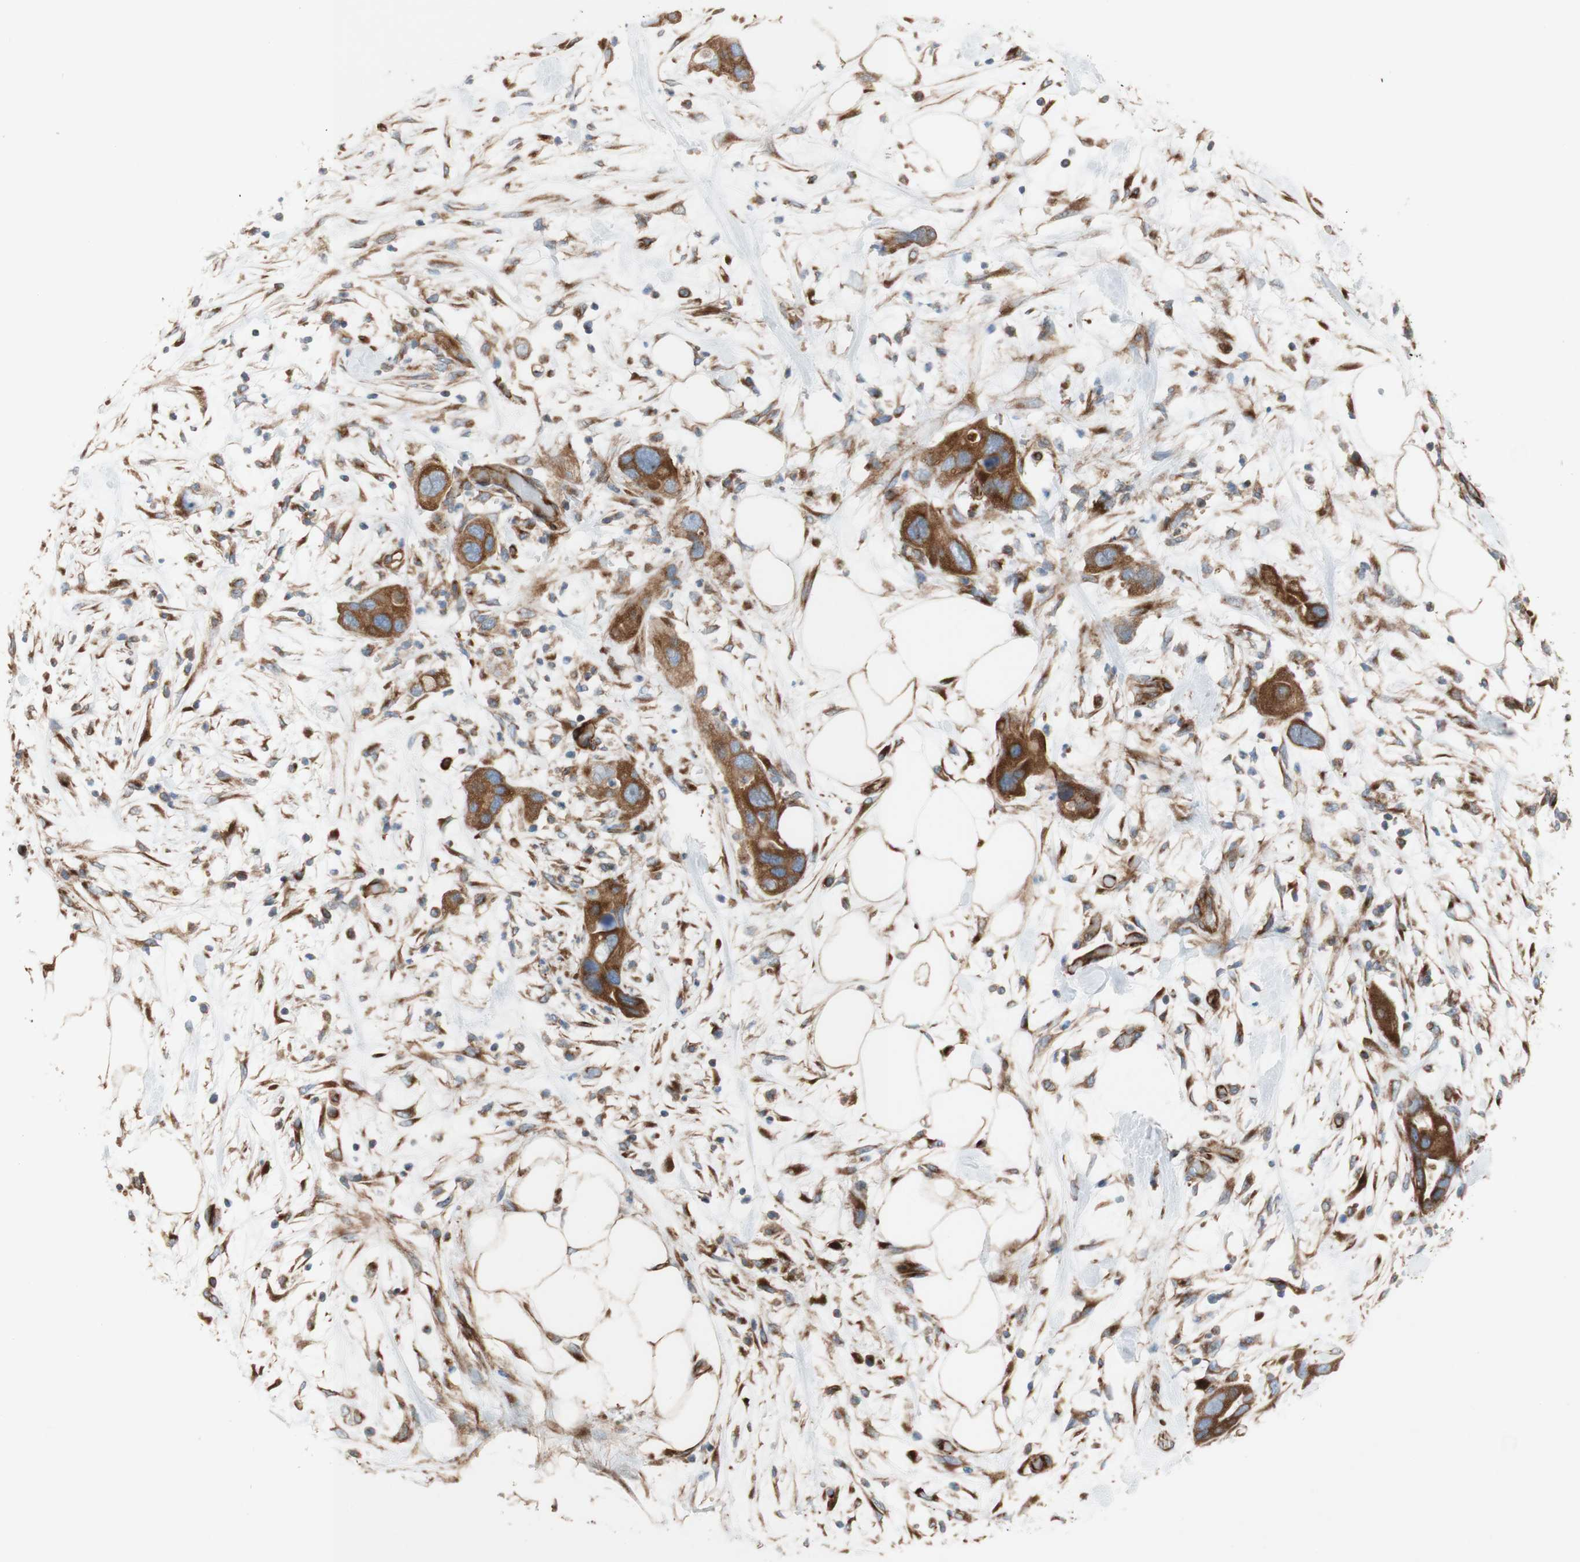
{"staining": {"intensity": "moderate", "quantity": ">75%", "location": "cytoplasmic/membranous"}, "tissue": "pancreatic cancer", "cell_type": "Tumor cells", "image_type": "cancer", "snomed": [{"axis": "morphology", "description": "Adenocarcinoma, NOS"}, {"axis": "topography", "description": "Pancreas"}], "caption": "High-power microscopy captured an immunohistochemistry (IHC) image of pancreatic adenocarcinoma, revealing moderate cytoplasmic/membranous positivity in approximately >75% of tumor cells.", "gene": "C1orf43", "patient": {"sex": "female", "age": 71}}